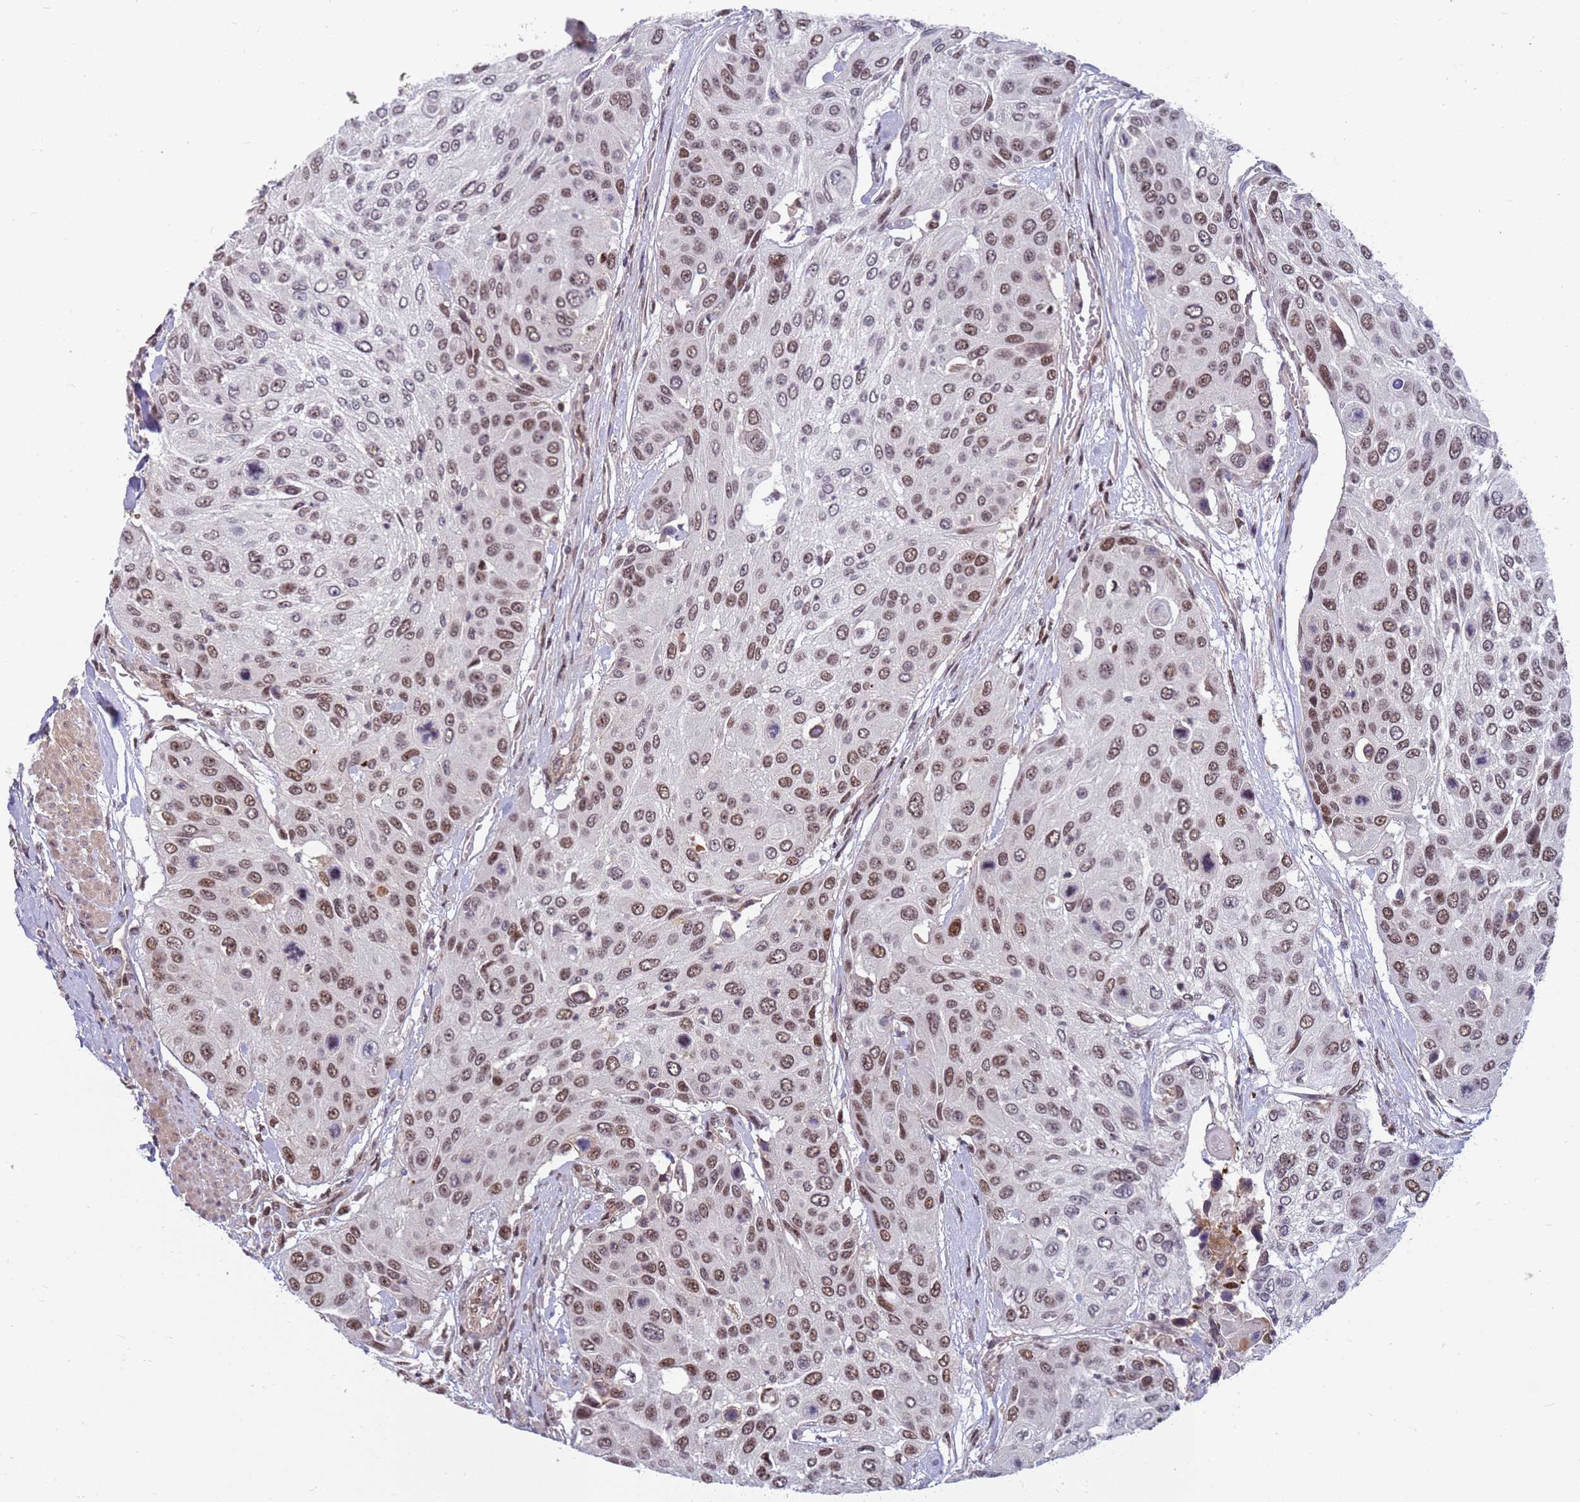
{"staining": {"intensity": "moderate", "quantity": ">75%", "location": "nuclear"}, "tissue": "urothelial cancer", "cell_type": "Tumor cells", "image_type": "cancer", "snomed": [{"axis": "morphology", "description": "Urothelial carcinoma, High grade"}, {"axis": "topography", "description": "Urinary bladder"}], "caption": "Protein staining of high-grade urothelial carcinoma tissue displays moderate nuclear staining in approximately >75% of tumor cells. The protein is shown in brown color, while the nuclei are stained blue.", "gene": "NSL1", "patient": {"sex": "female", "age": 79}}